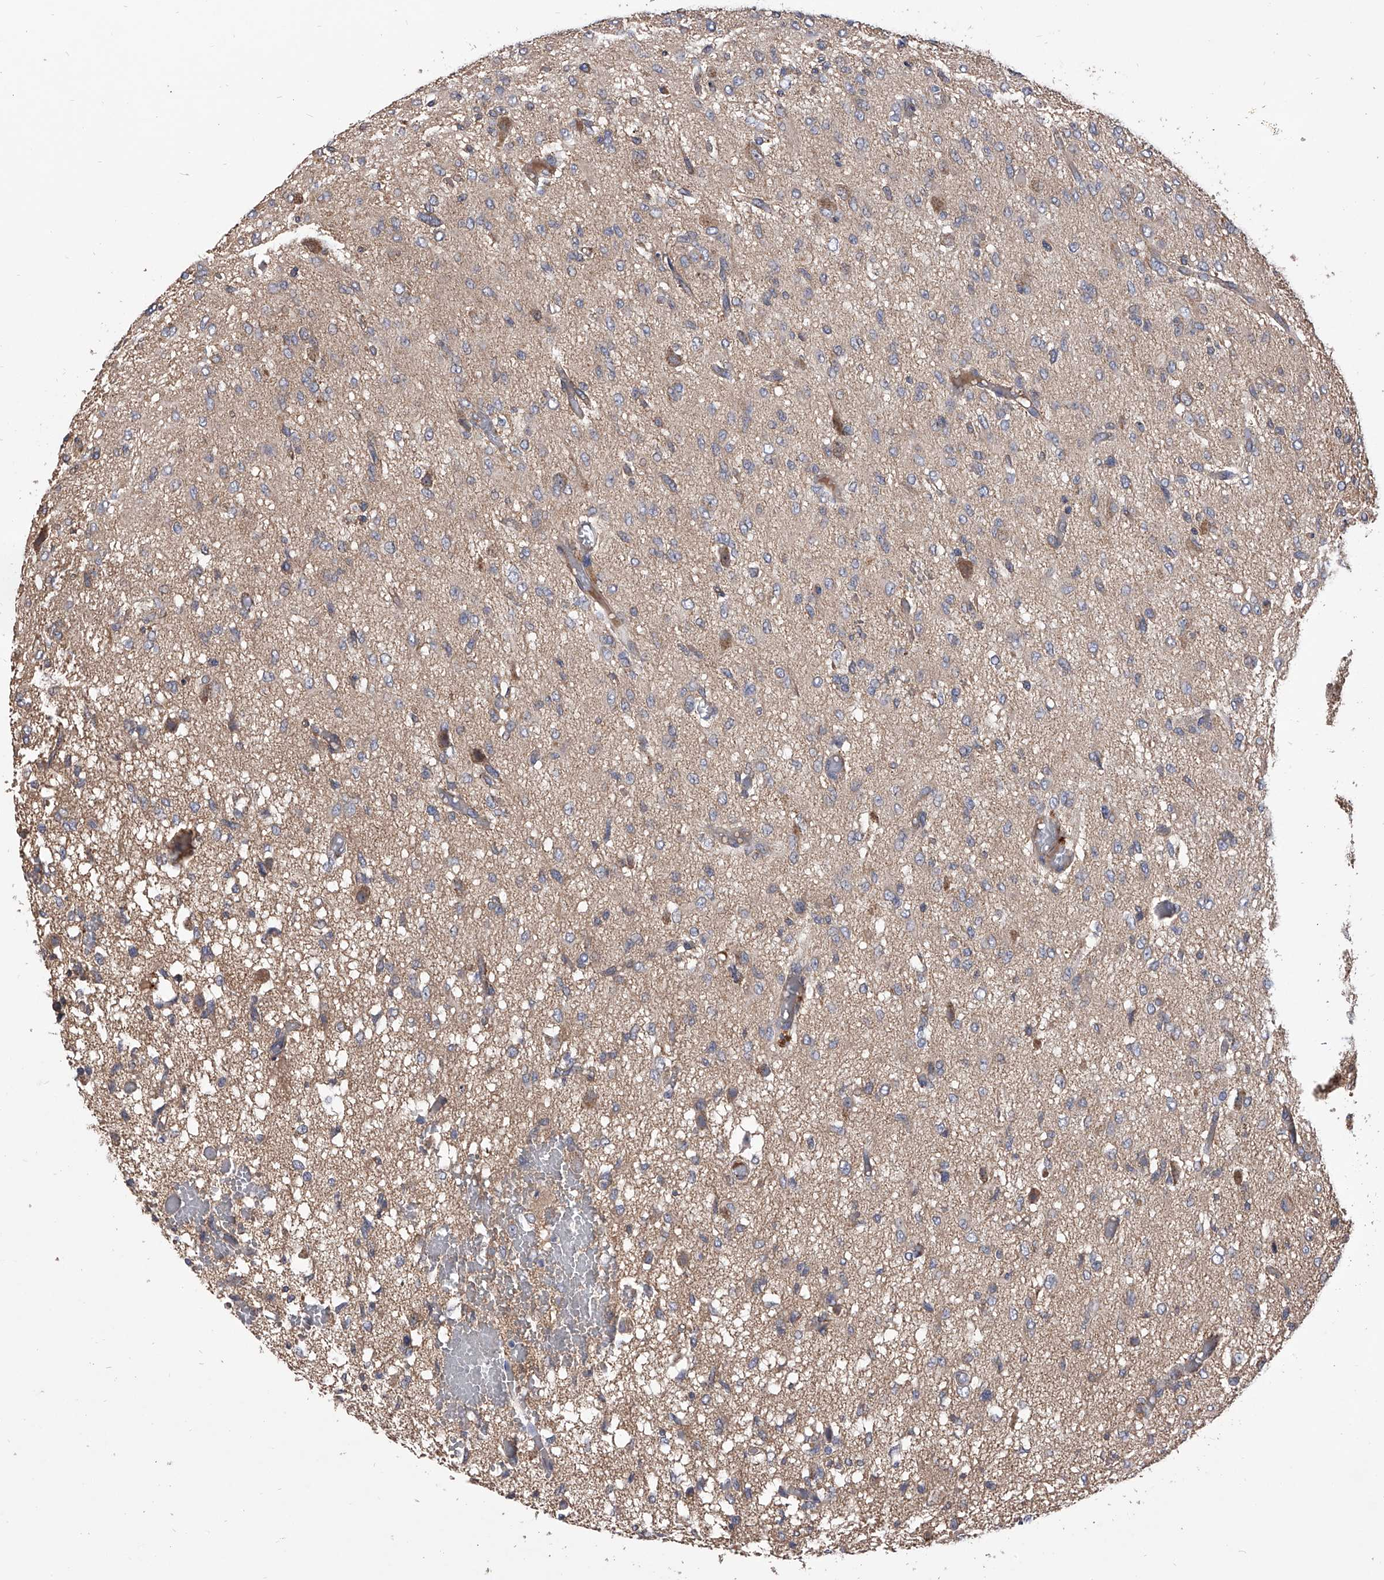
{"staining": {"intensity": "weak", "quantity": "<25%", "location": "cytoplasmic/membranous"}, "tissue": "glioma", "cell_type": "Tumor cells", "image_type": "cancer", "snomed": [{"axis": "morphology", "description": "Glioma, malignant, High grade"}, {"axis": "topography", "description": "Brain"}], "caption": "The histopathology image displays no significant positivity in tumor cells of high-grade glioma (malignant). (DAB immunohistochemistry, high magnification).", "gene": "CUL7", "patient": {"sex": "female", "age": 59}}